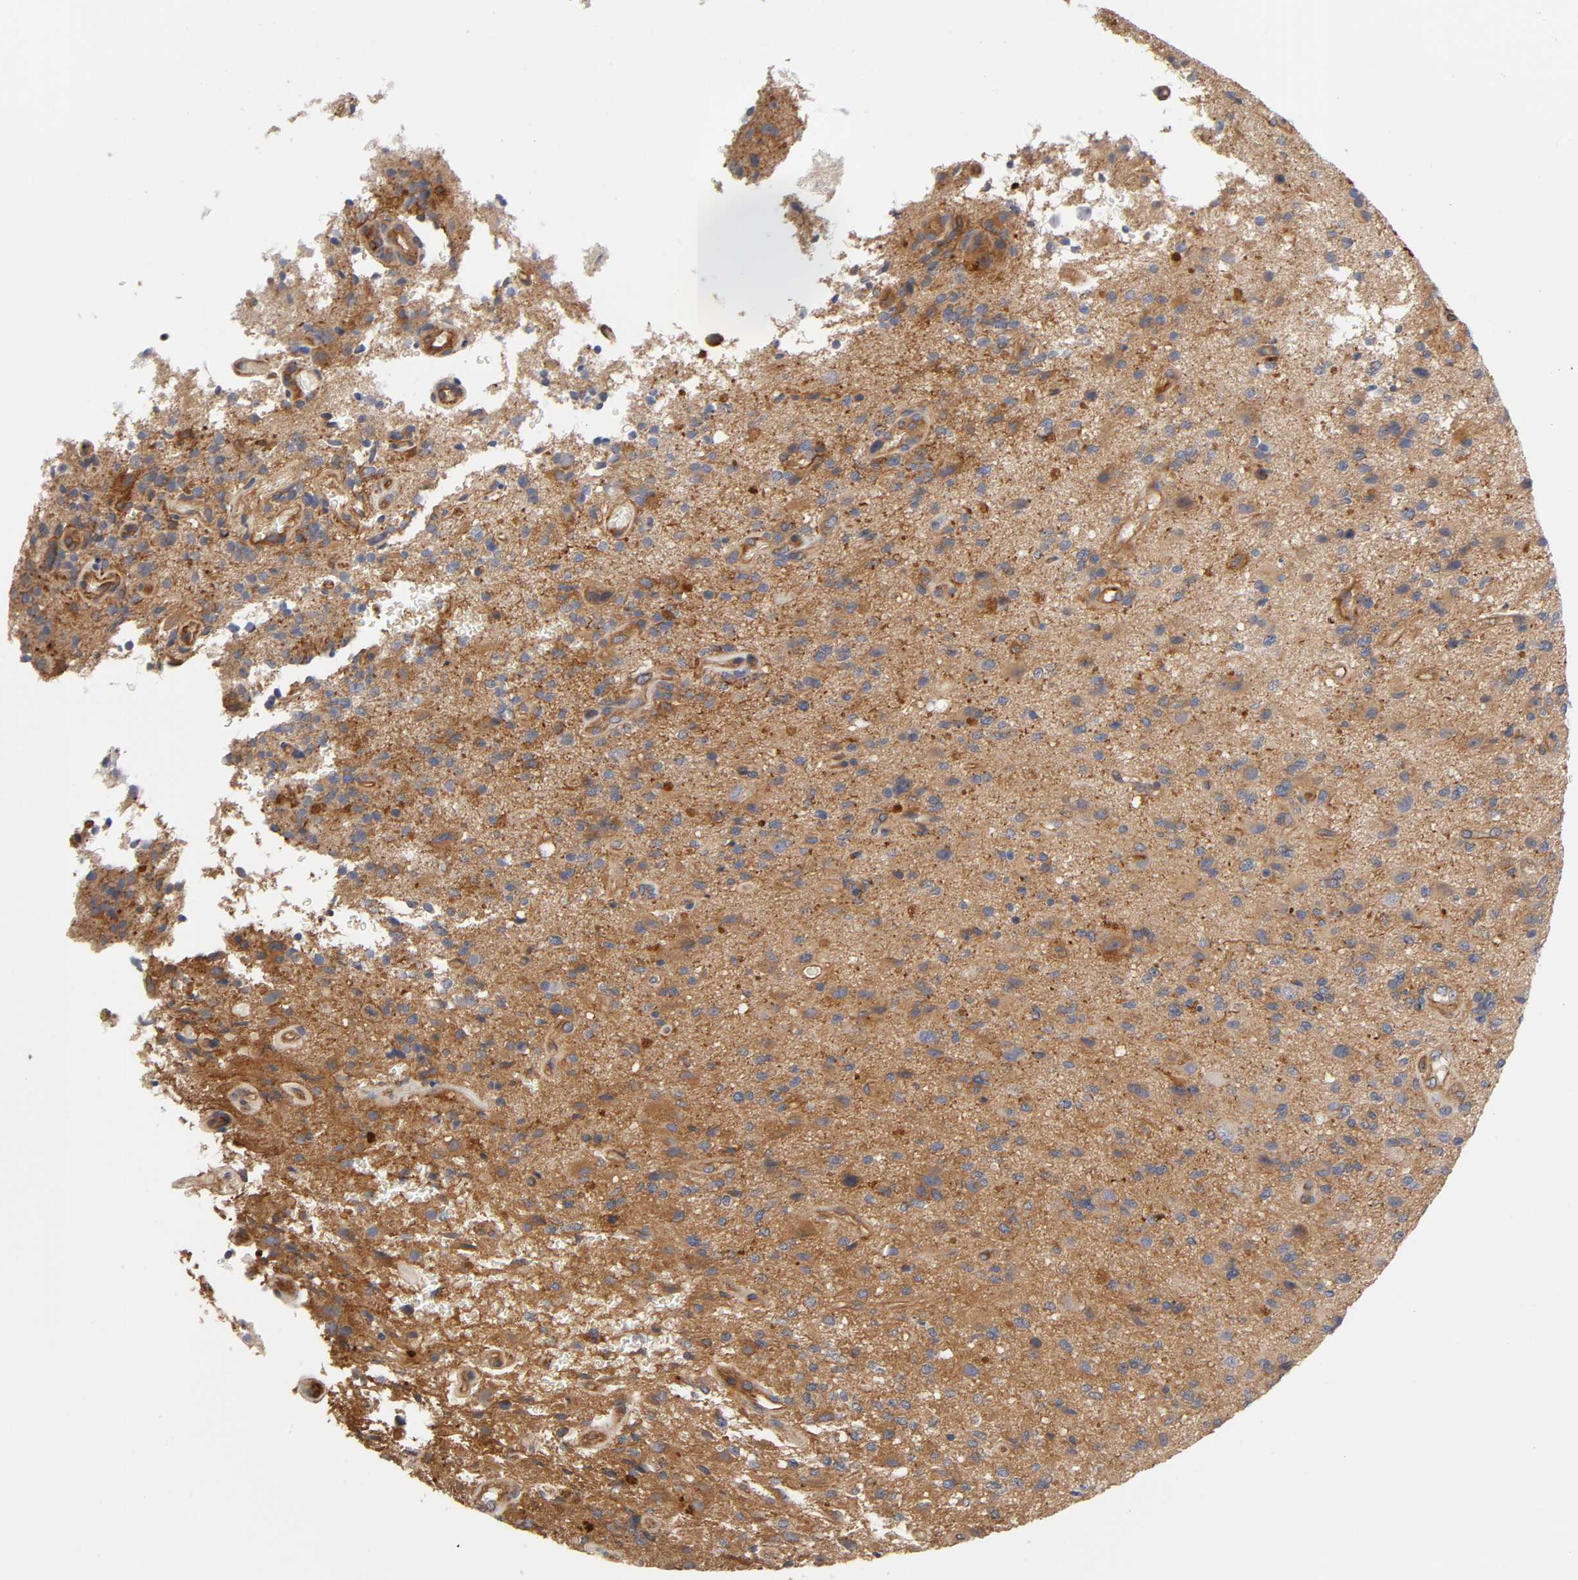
{"staining": {"intensity": "moderate", "quantity": ">75%", "location": "cytoplasmic/membranous"}, "tissue": "glioma", "cell_type": "Tumor cells", "image_type": "cancer", "snomed": [{"axis": "morphology", "description": "Normal tissue, NOS"}, {"axis": "morphology", "description": "Glioma, malignant, High grade"}, {"axis": "topography", "description": "Cerebral cortex"}], "caption": "Immunohistochemical staining of glioma reveals moderate cytoplasmic/membranous protein expression in approximately >75% of tumor cells. Using DAB (brown) and hematoxylin (blue) stains, captured at high magnification using brightfield microscopy.", "gene": "RAB13", "patient": {"sex": "male", "age": 75}}